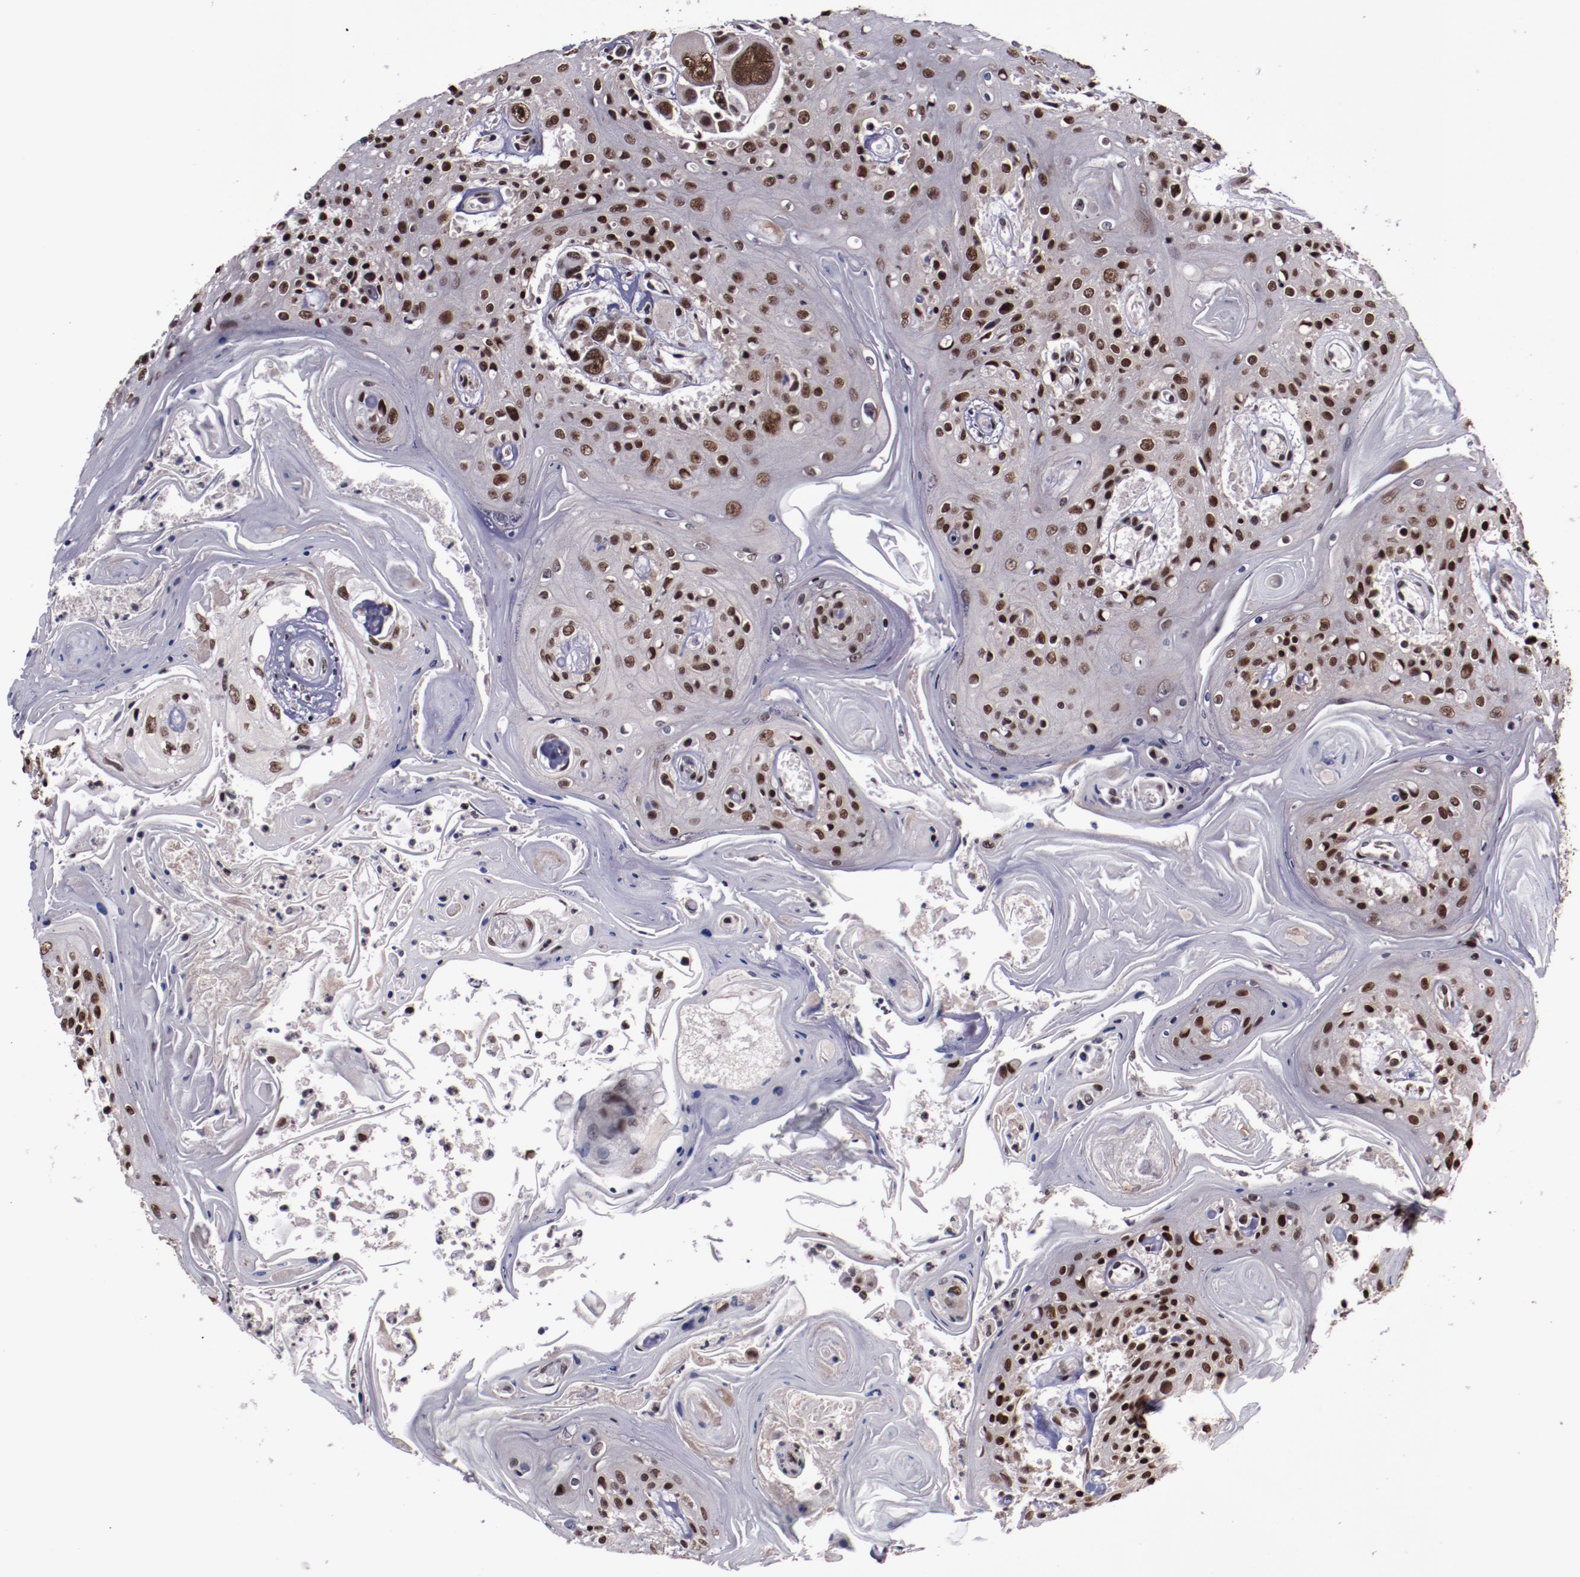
{"staining": {"intensity": "strong", "quantity": ">75%", "location": "nuclear"}, "tissue": "head and neck cancer", "cell_type": "Tumor cells", "image_type": "cancer", "snomed": [{"axis": "morphology", "description": "Squamous cell carcinoma, NOS"}, {"axis": "topography", "description": "Oral tissue"}, {"axis": "topography", "description": "Head-Neck"}], "caption": "Protein expression by immunohistochemistry displays strong nuclear expression in approximately >75% of tumor cells in head and neck cancer (squamous cell carcinoma).", "gene": "ERH", "patient": {"sex": "female", "age": 76}}